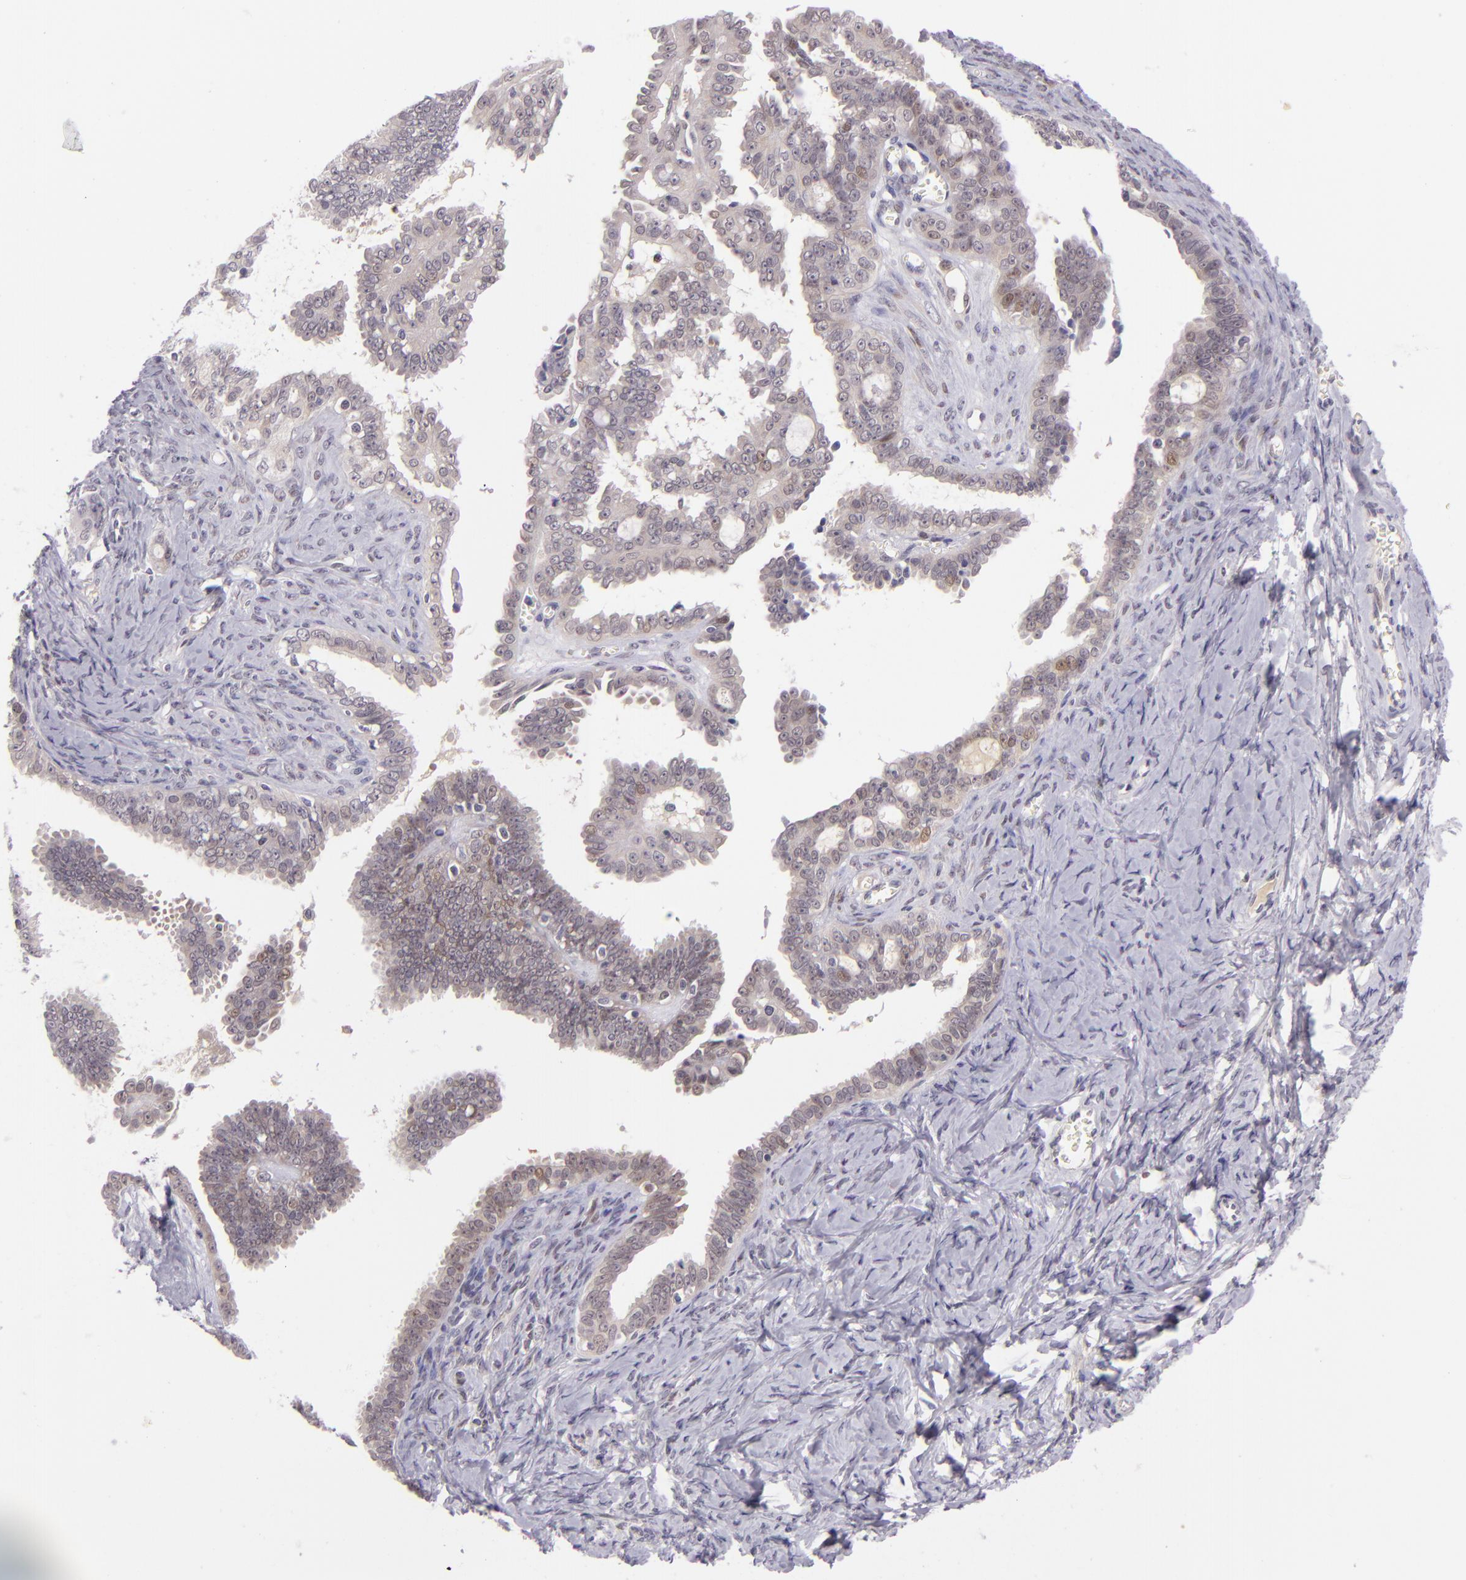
{"staining": {"intensity": "weak", "quantity": "25%-75%", "location": "cytoplasmic/membranous"}, "tissue": "ovarian cancer", "cell_type": "Tumor cells", "image_type": "cancer", "snomed": [{"axis": "morphology", "description": "Cystadenocarcinoma, serous, NOS"}, {"axis": "topography", "description": "Ovary"}], "caption": "Ovarian cancer stained for a protein (brown) demonstrates weak cytoplasmic/membranous positive staining in approximately 25%-75% of tumor cells.", "gene": "CSE1L", "patient": {"sex": "female", "age": 71}}